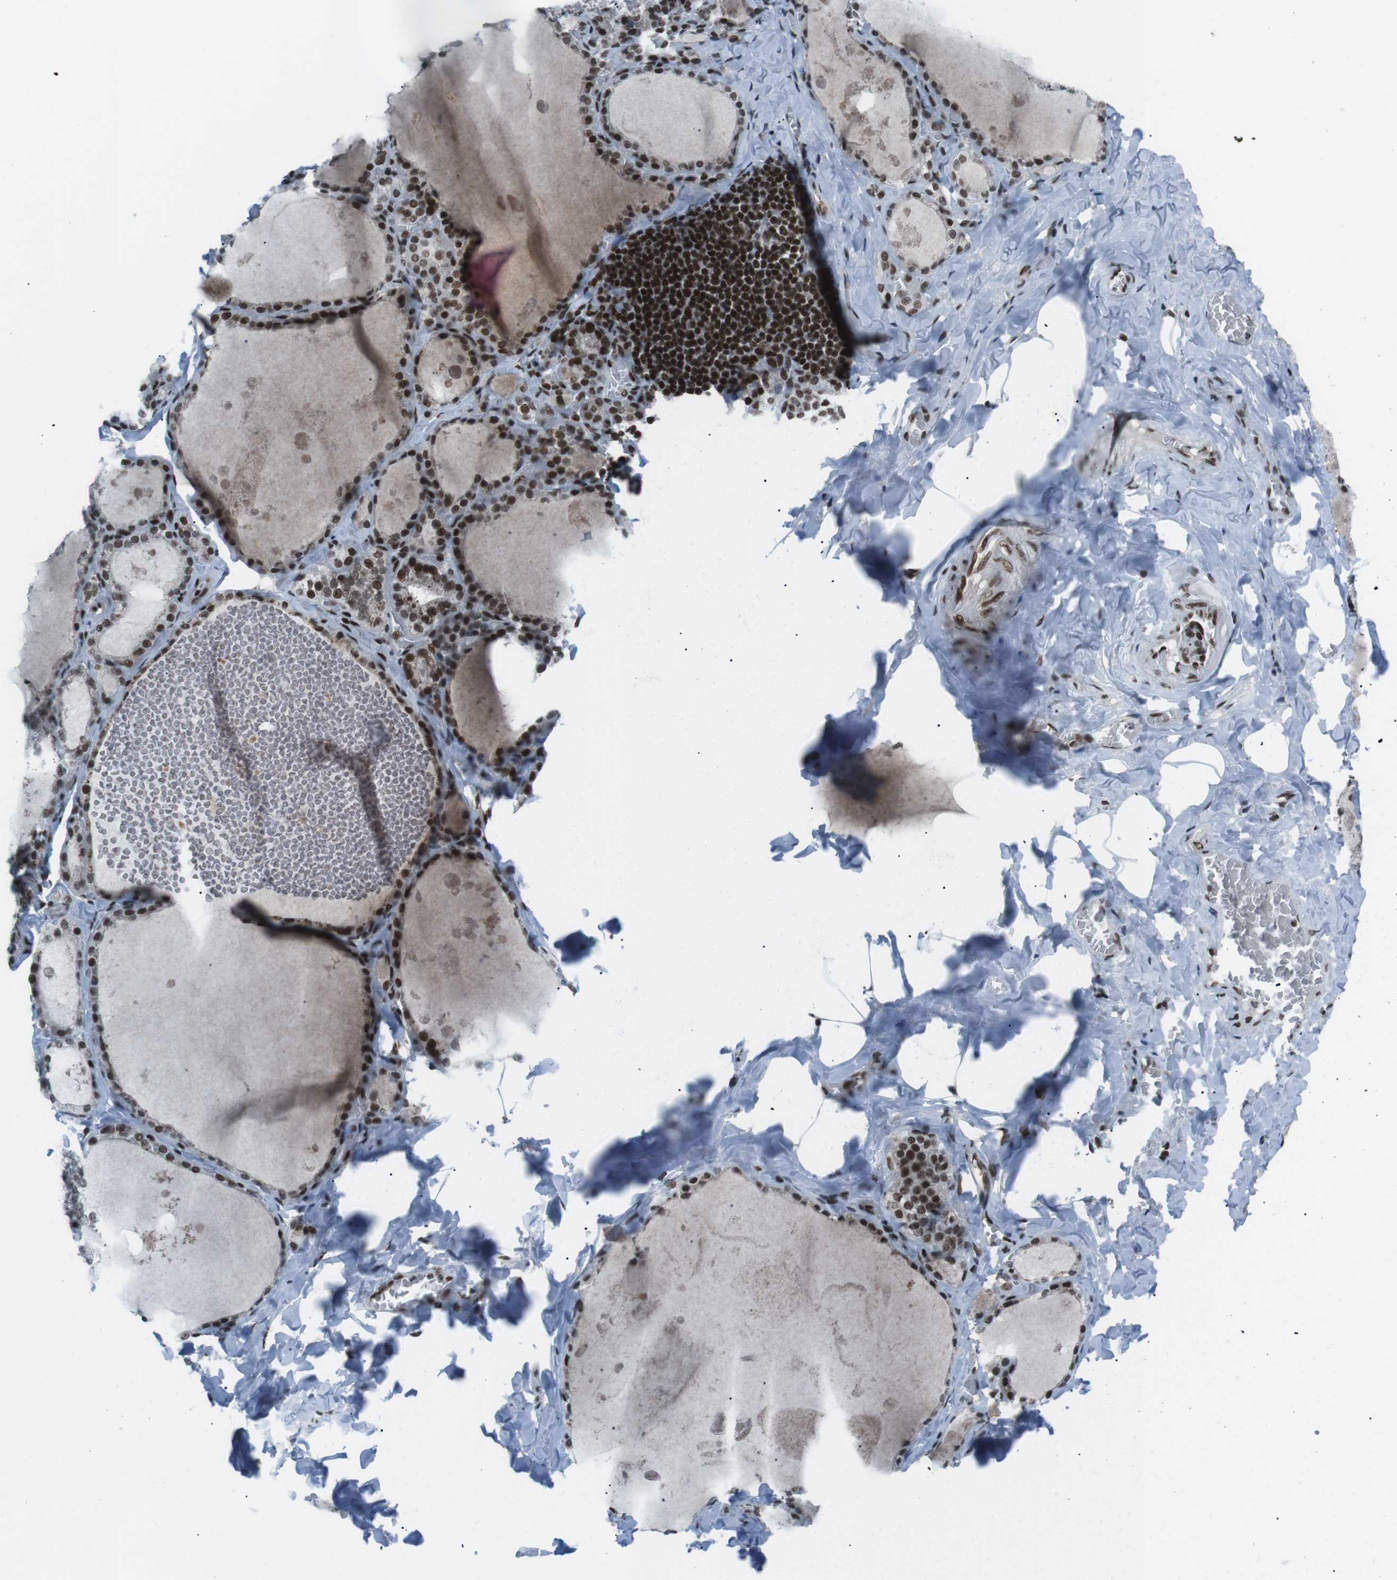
{"staining": {"intensity": "strong", "quantity": ">75%", "location": "nuclear"}, "tissue": "thyroid gland", "cell_type": "Glandular cells", "image_type": "normal", "snomed": [{"axis": "morphology", "description": "Normal tissue, NOS"}, {"axis": "topography", "description": "Thyroid gland"}], "caption": "A high amount of strong nuclear positivity is identified in approximately >75% of glandular cells in normal thyroid gland. The staining is performed using DAB brown chromogen to label protein expression. The nuclei are counter-stained blue using hematoxylin.", "gene": "TAF1", "patient": {"sex": "male", "age": 56}}